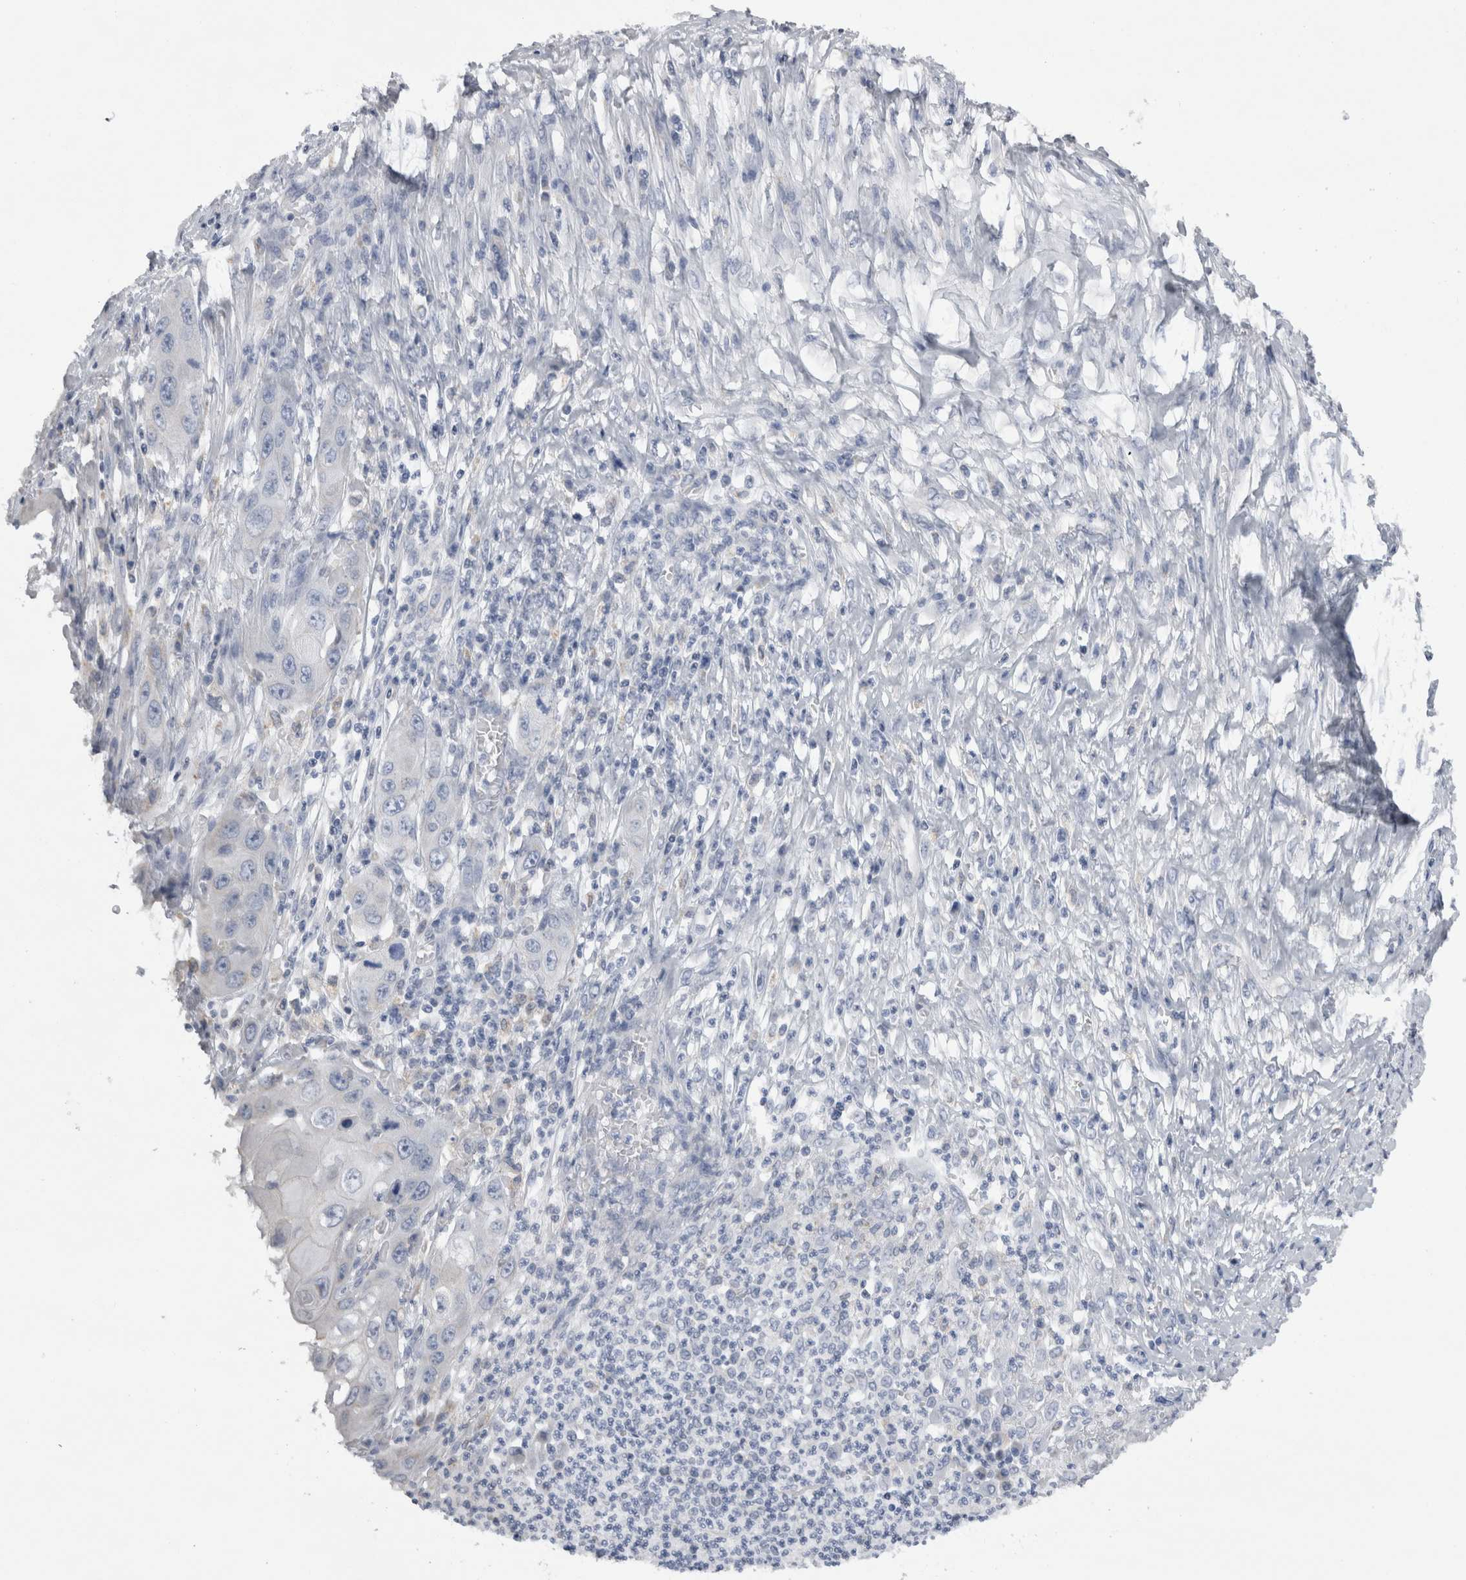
{"staining": {"intensity": "negative", "quantity": "none", "location": "none"}, "tissue": "skin cancer", "cell_type": "Tumor cells", "image_type": "cancer", "snomed": [{"axis": "morphology", "description": "Squamous cell carcinoma, NOS"}, {"axis": "topography", "description": "Skin"}], "caption": "High magnification brightfield microscopy of squamous cell carcinoma (skin) stained with DAB (3,3'-diaminobenzidine) (brown) and counterstained with hematoxylin (blue): tumor cells show no significant staining.", "gene": "DHRS4", "patient": {"sex": "male", "age": 55}}